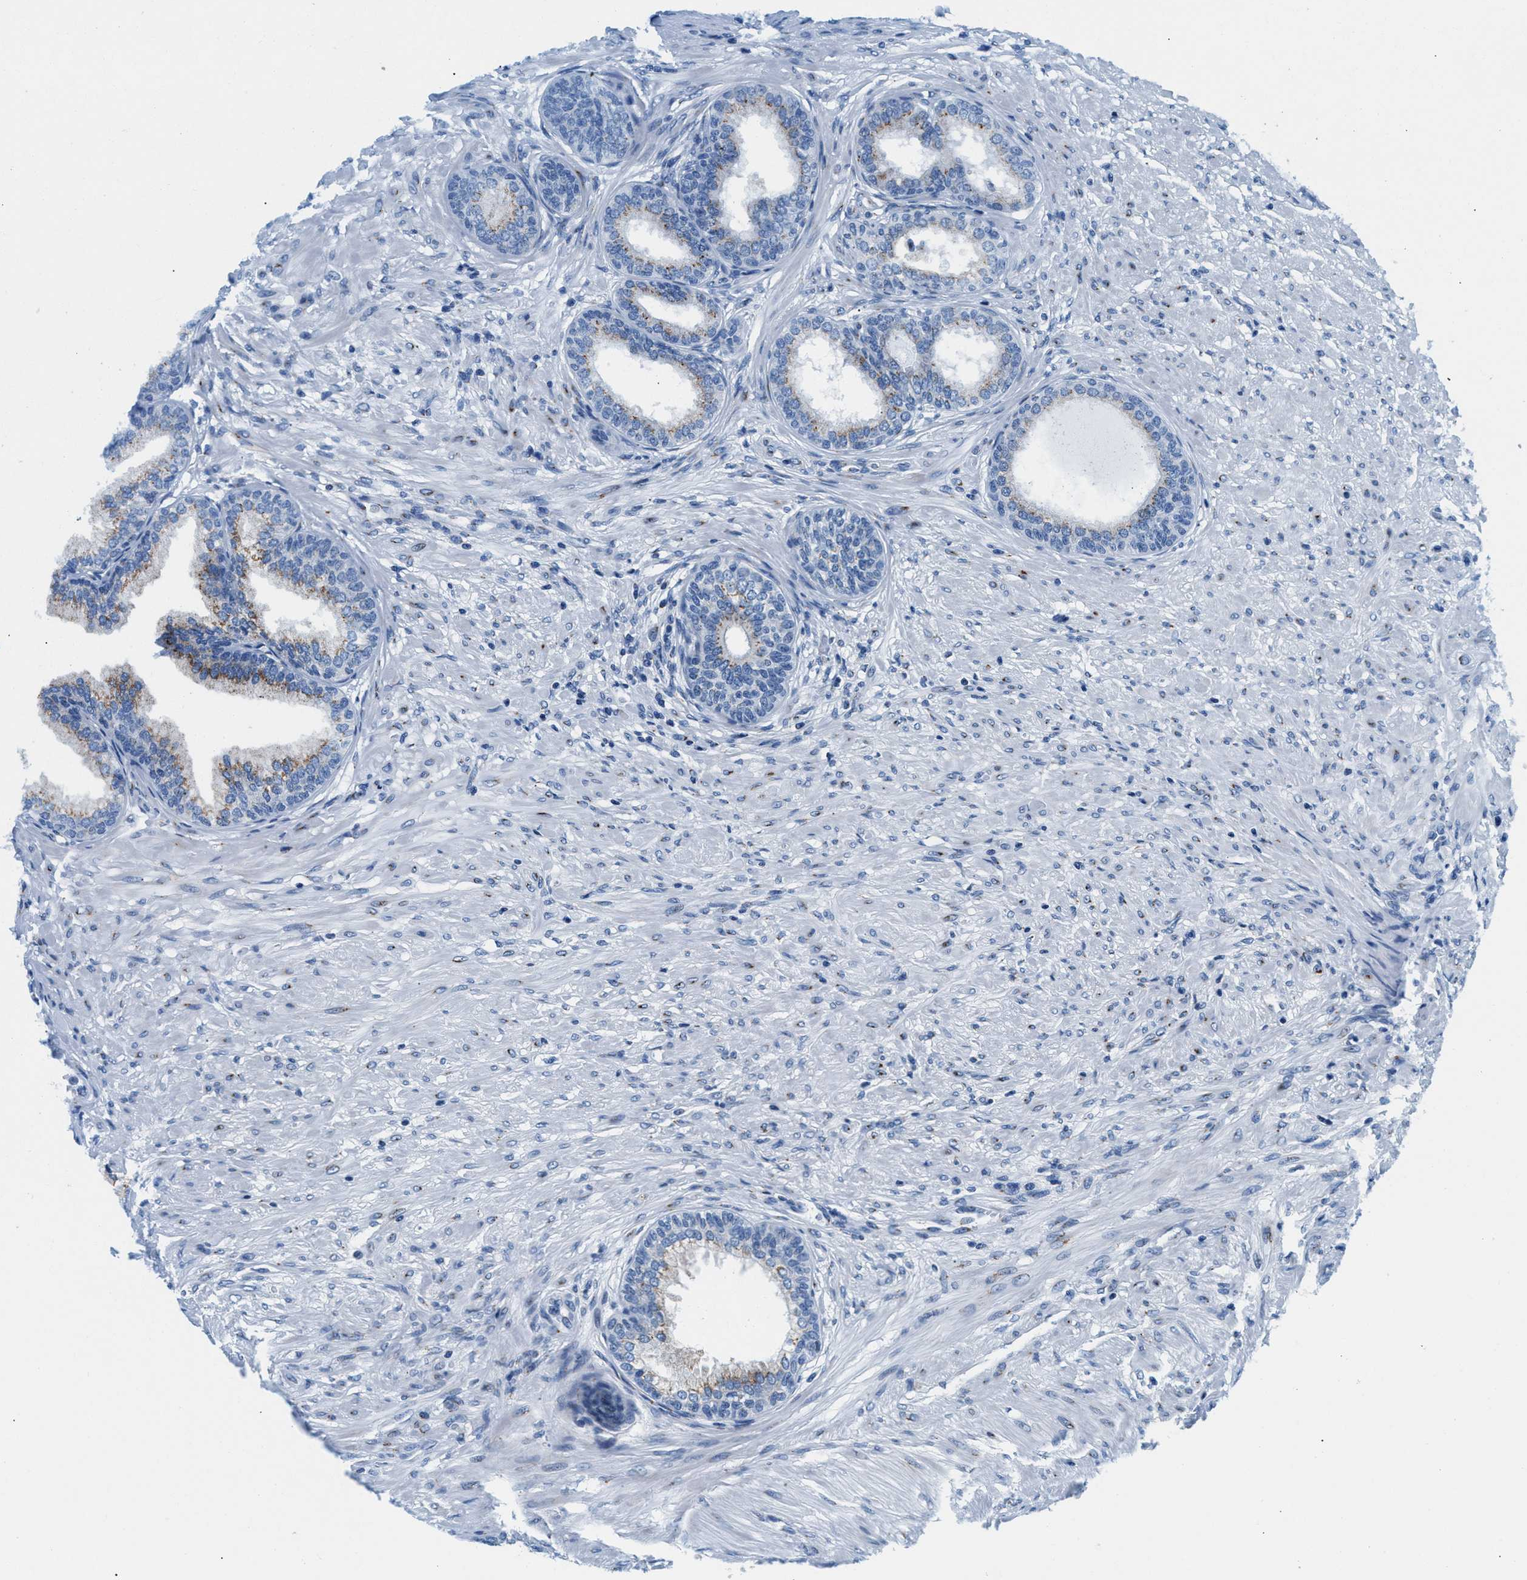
{"staining": {"intensity": "moderate", "quantity": "25%-75%", "location": "cytoplasmic/membranous"}, "tissue": "prostate", "cell_type": "Glandular cells", "image_type": "normal", "snomed": [{"axis": "morphology", "description": "Normal tissue, NOS"}, {"axis": "topography", "description": "Prostate"}], "caption": "Approximately 25%-75% of glandular cells in normal prostate exhibit moderate cytoplasmic/membranous protein expression as visualized by brown immunohistochemical staining.", "gene": "VPS53", "patient": {"sex": "male", "age": 76}}